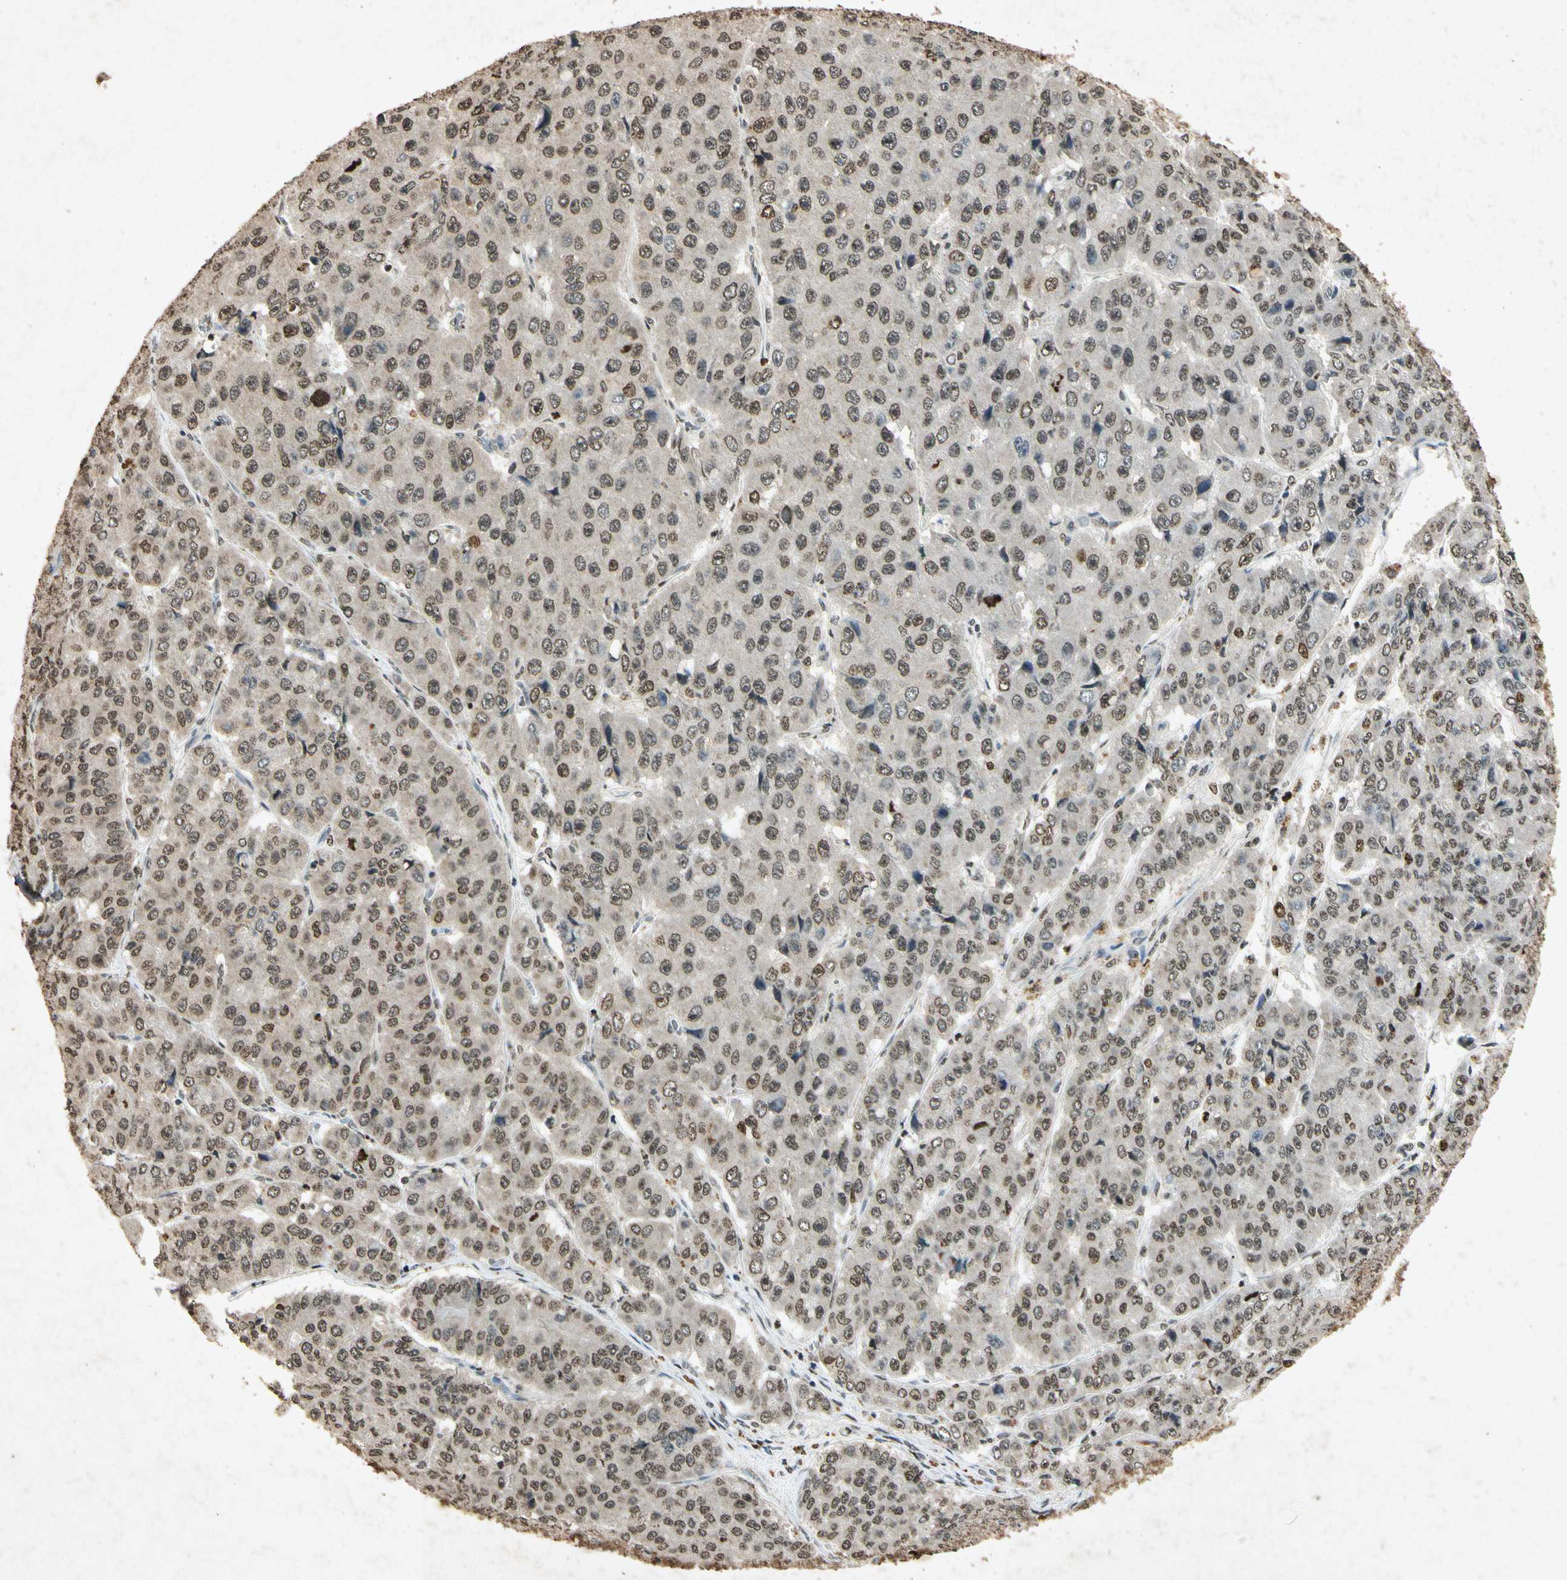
{"staining": {"intensity": "weak", "quantity": ">75%", "location": "cytoplasmic/membranous,nuclear"}, "tissue": "pancreatic cancer", "cell_type": "Tumor cells", "image_type": "cancer", "snomed": [{"axis": "morphology", "description": "Adenocarcinoma, NOS"}, {"axis": "topography", "description": "Pancreas"}], "caption": "High-magnification brightfield microscopy of adenocarcinoma (pancreatic) stained with DAB (brown) and counterstained with hematoxylin (blue). tumor cells exhibit weak cytoplasmic/membranous and nuclear expression is present in approximately>75% of cells. The protein is shown in brown color, while the nuclei are stained blue.", "gene": "MSRB1", "patient": {"sex": "male", "age": 50}}